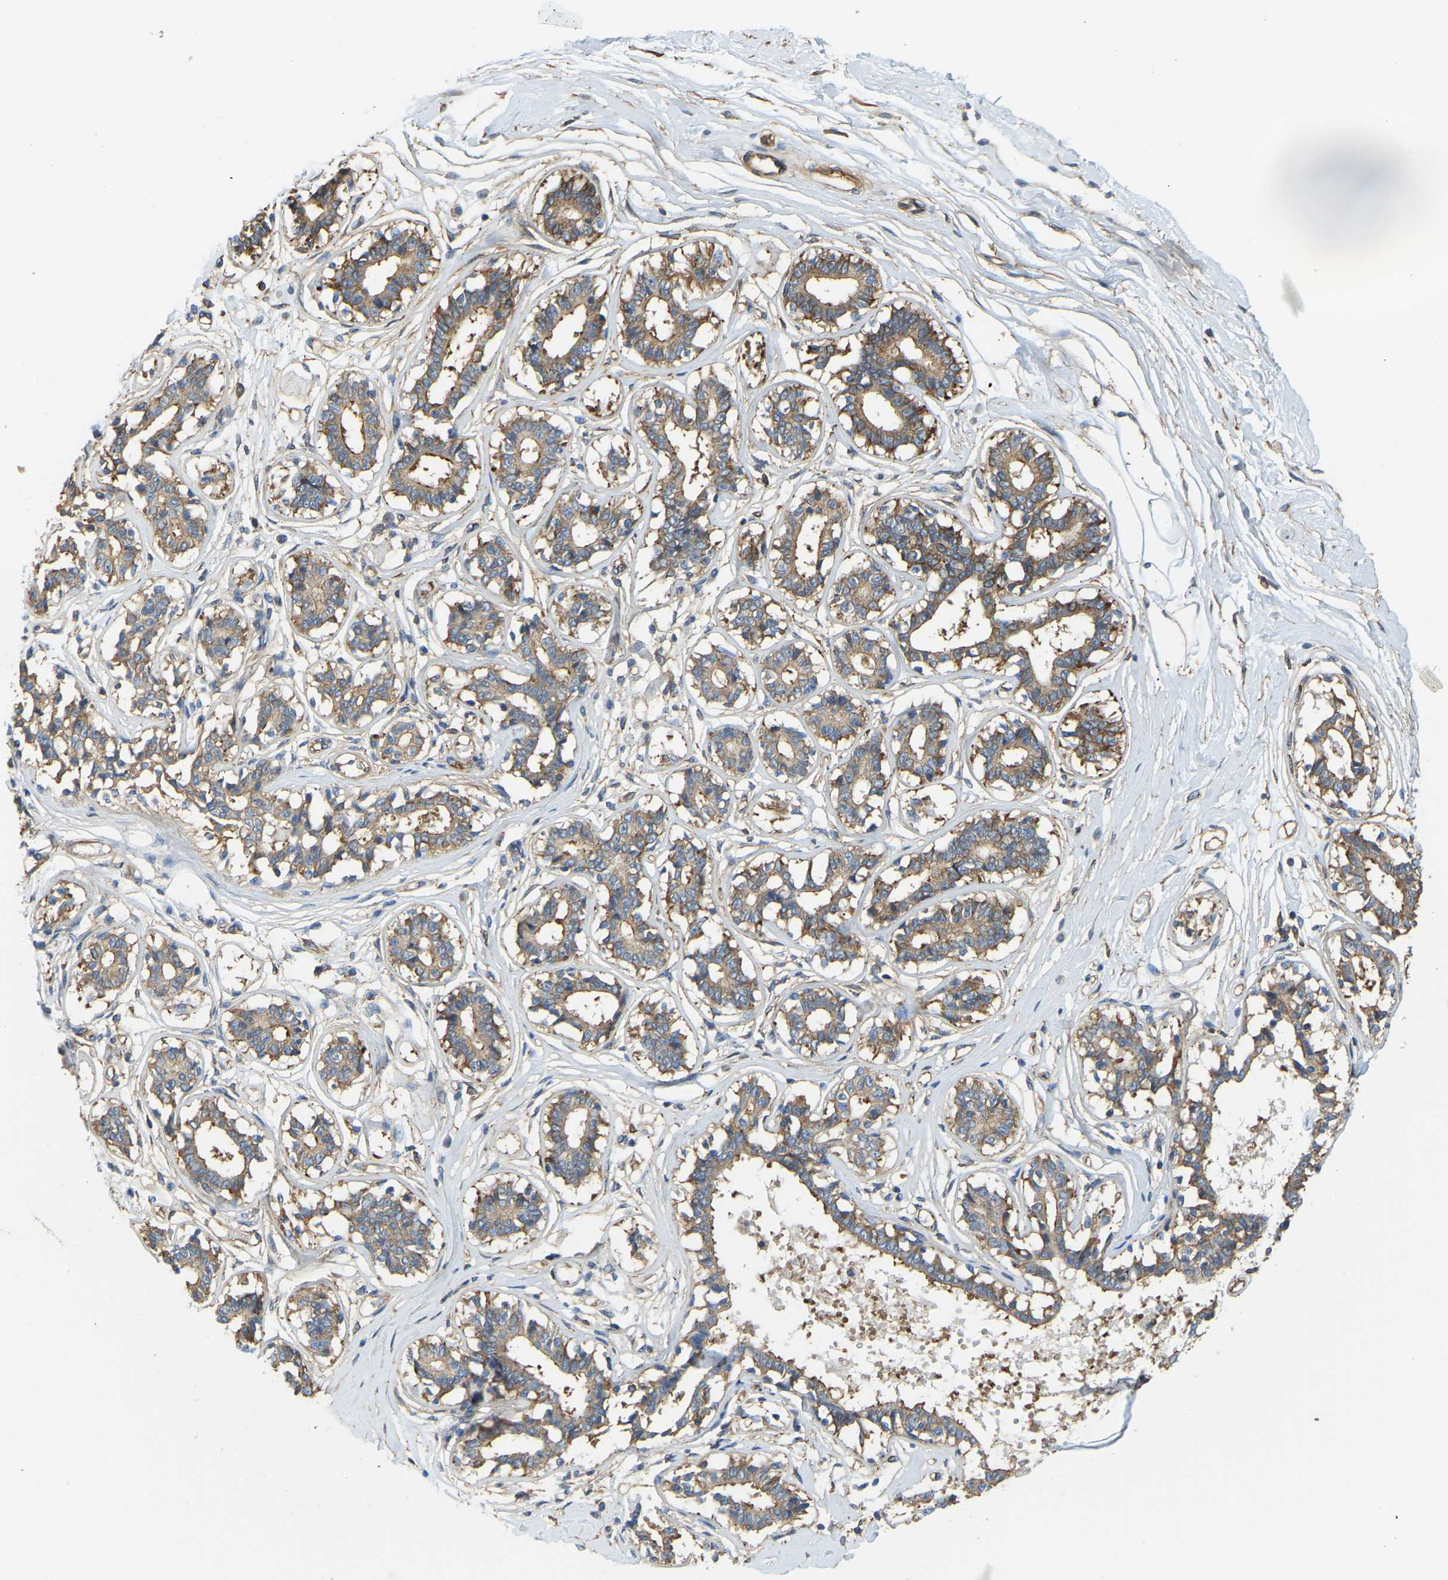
{"staining": {"intensity": "weak", "quantity": ">75%", "location": "cytoplasmic/membranous"}, "tissue": "breast", "cell_type": "Adipocytes", "image_type": "normal", "snomed": [{"axis": "morphology", "description": "Normal tissue, NOS"}, {"axis": "topography", "description": "Breast"}], "caption": "Normal breast shows weak cytoplasmic/membranous positivity in approximately >75% of adipocytes, visualized by immunohistochemistry.", "gene": "AHNAK", "patient": {"sex": "female", "age": 45}}